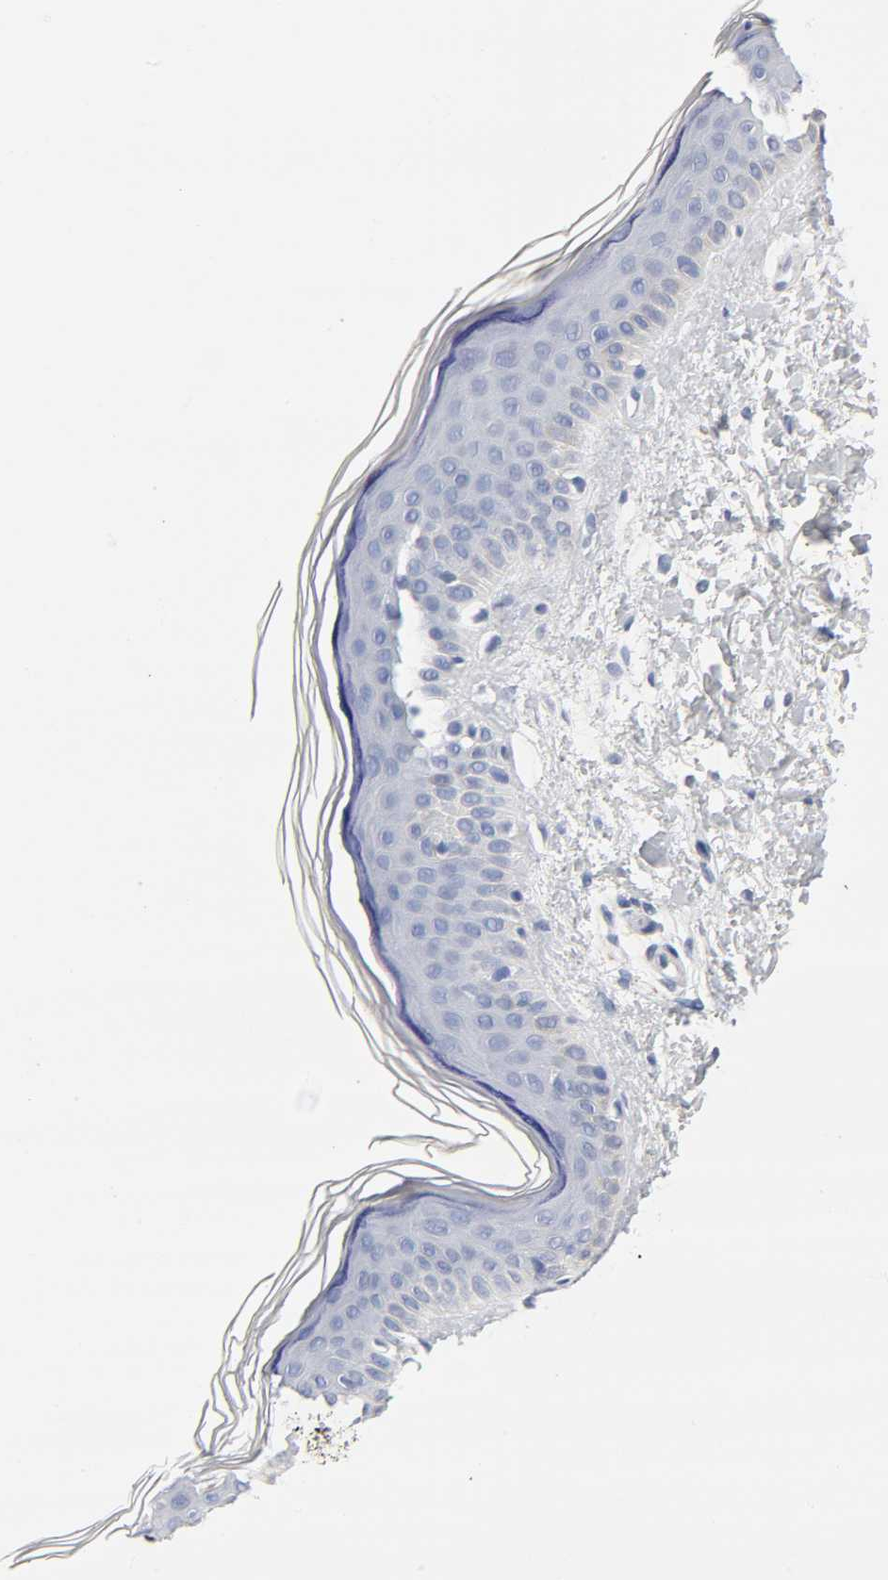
{"staining": {"intensity": "negative", "quantity": "none", "location": "none"}, "tissue": "skin", "cell_type": "Fibroblasts", "image_type": "normal", "snomed": [{"axis": "morphology", "description": "Normal tissue, NOS"}, {"axis": "topography", "description": "Skin"}], "caption": "A photomicrograph of human skin is negative for staining in fibroblasts. The staining was performed using DAB to visualize the protein expression in brown, while the nuclei were stained in blue with hematoxylin (Magnification: 20x).", "gene": "PLP1", "patient": {"sex": "female", "age": 19}}